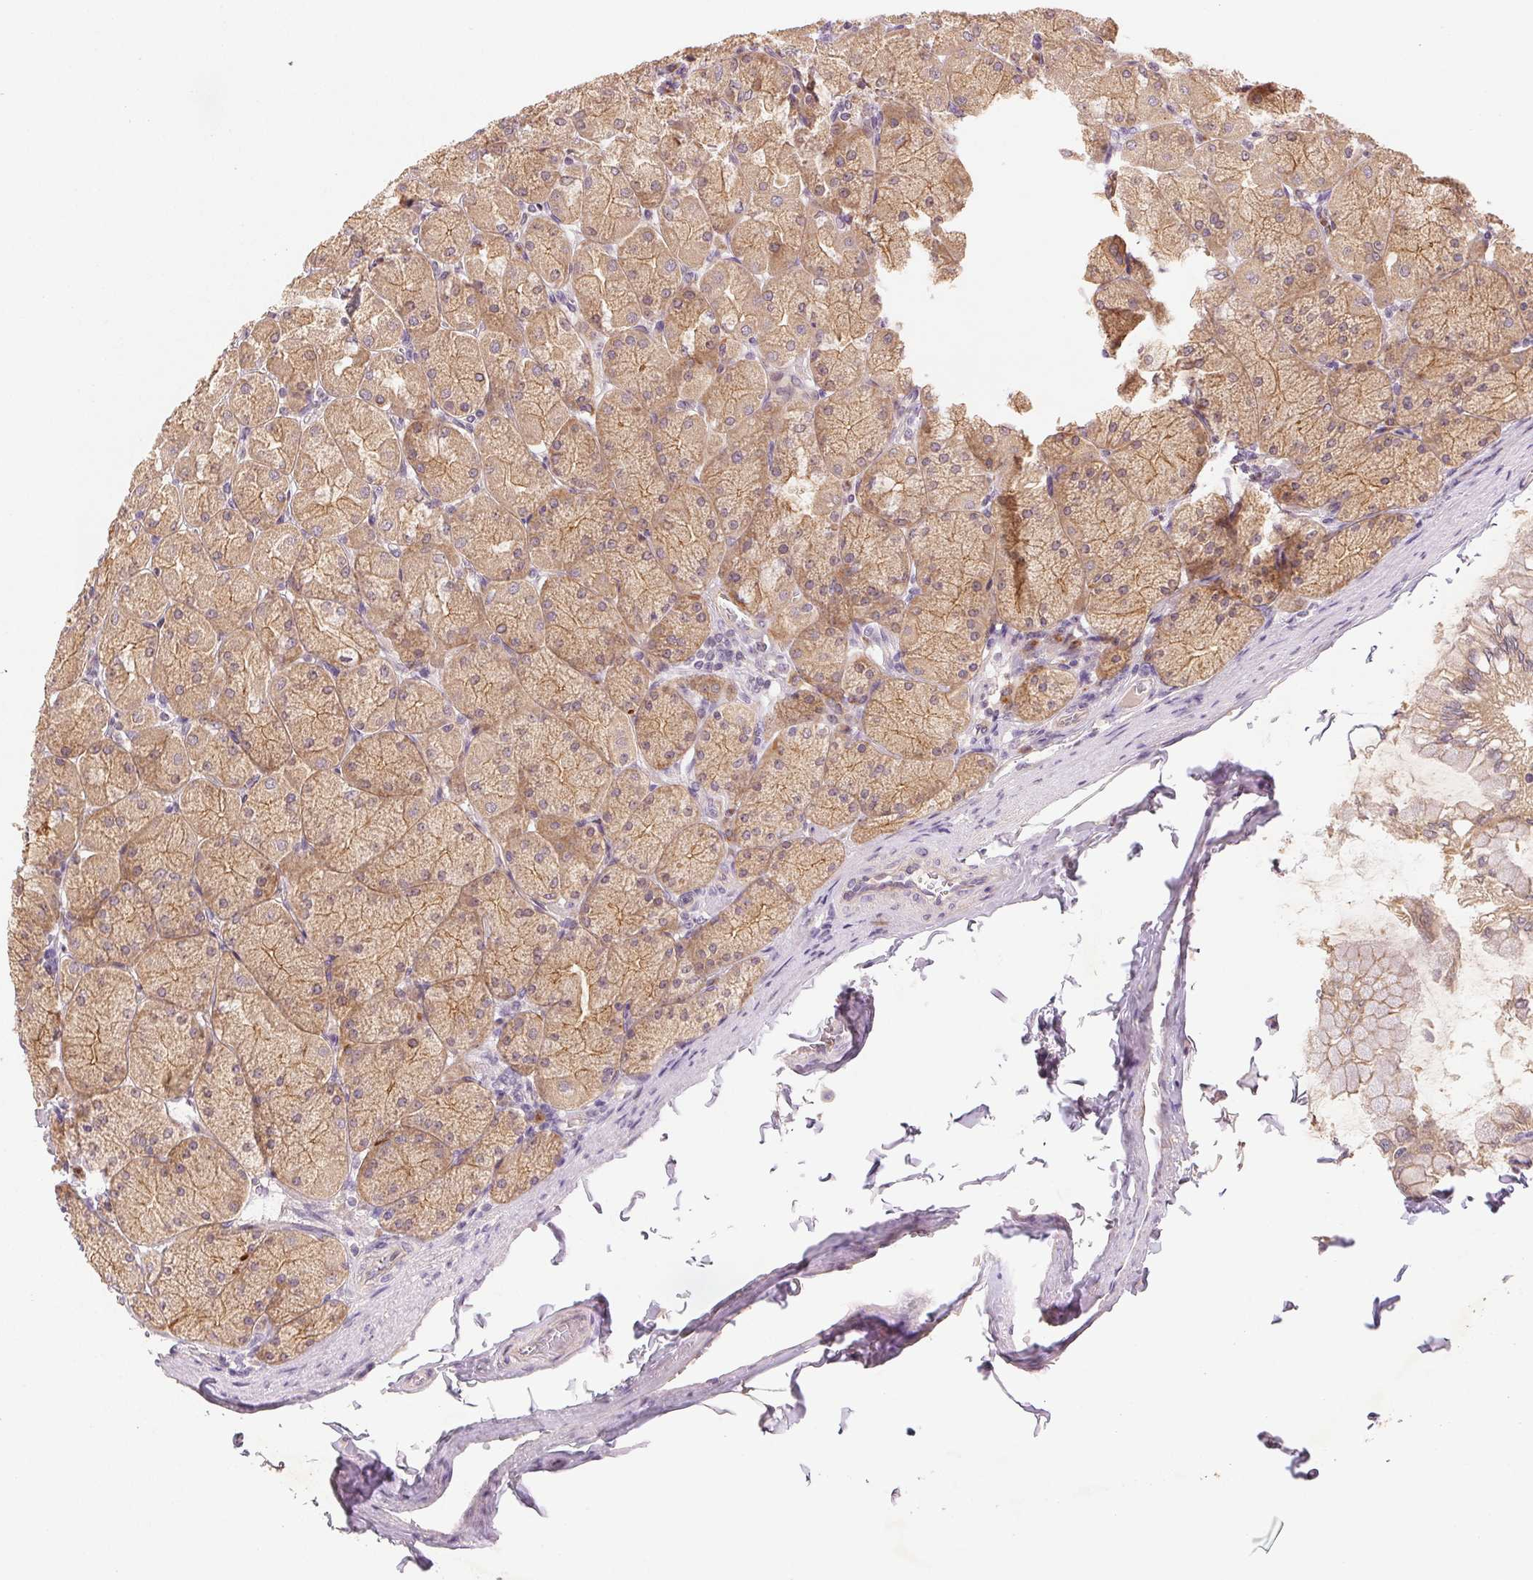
{"staining": {"intensity": "moderate", "quantity": ">75%", "location": "cytoplasmic/membranous"}, "tissue": "stomach", "cell_type": "Glandular cells", "image_type": "normal", "snomed": [{"axis": "morphology", "description": "Normal tissue, NOS"}, {"axis": "topography", "description": "Stomach, upper"}], "caption": "DAB (3,3'-diaminobenzidine) immunohistochemical staining of benign human stomach exhibits moderate cytoplasmic/membranous protein expression in approximately >75% of glandular cells. The staining was performed using DAB, with brown indicating positive protein expression. Nuclei are stained blue with hematoxylin.", "gene": "YIF1B", "patient": {"sex": "female", "age": 56}}